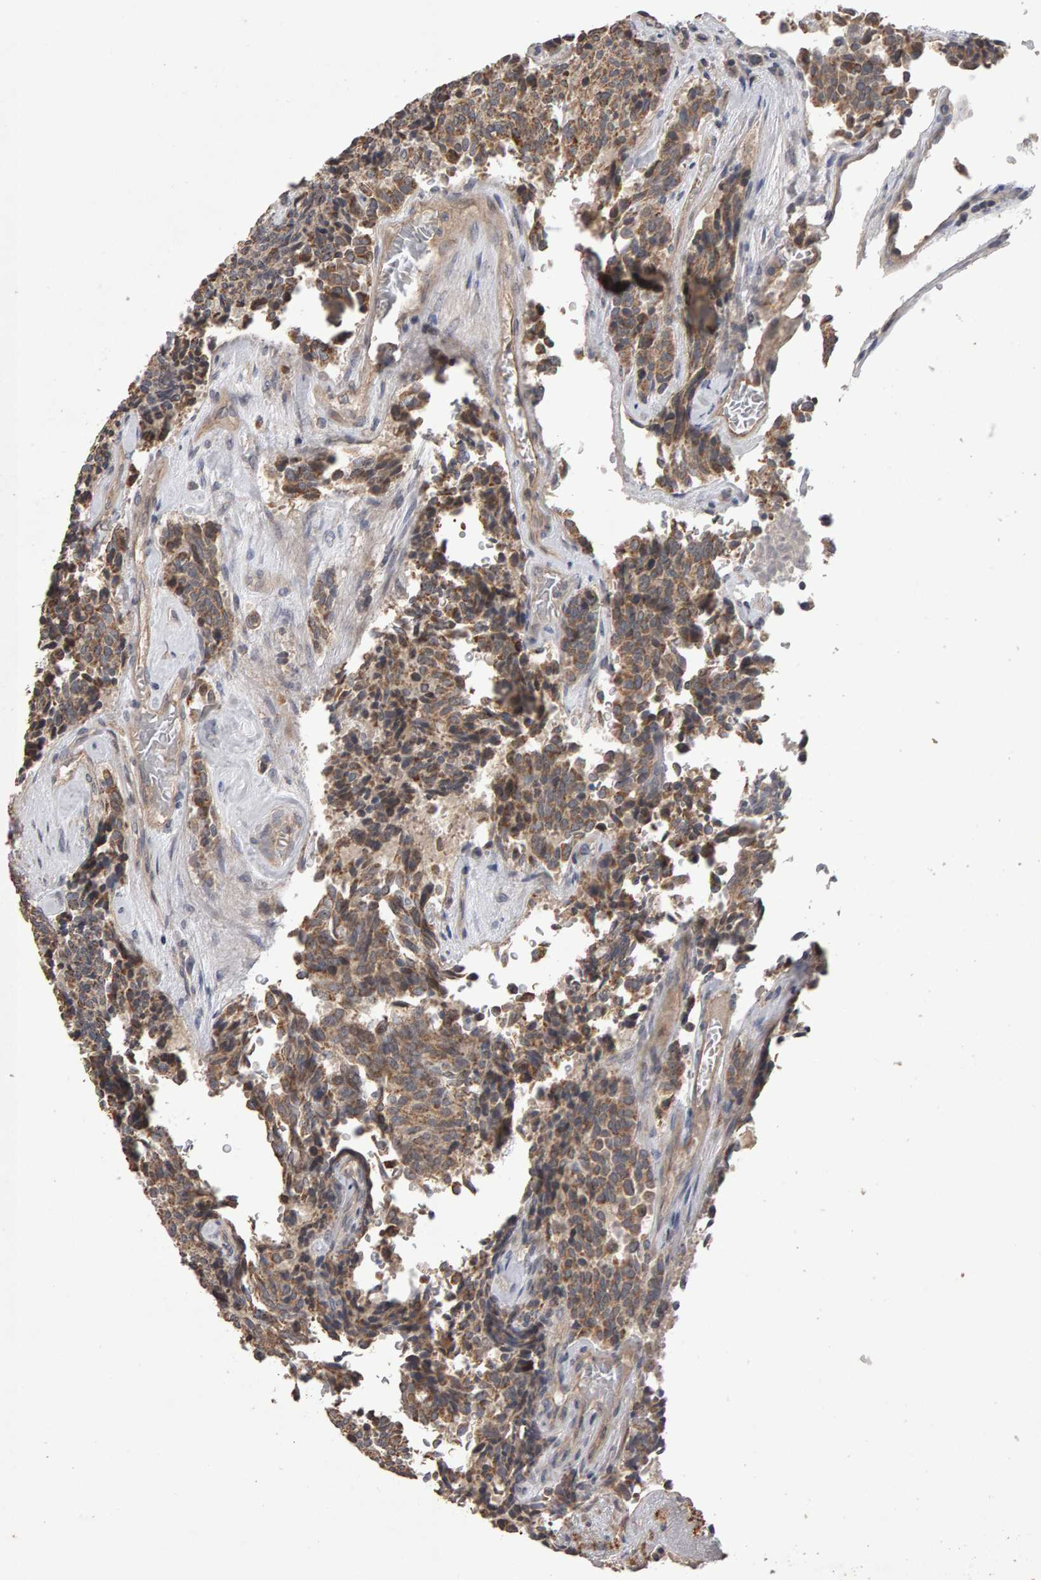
{"staining": {"intensity": "moderate", "quantity": ">75%", "location": "cytoplasmic/membranous"}, "tissue": "carcinoid", "cell_type": "Tumor cells", "image_type": "cancer", "snomed": [{"axis": "morphology", "description": "Carcinoid, malignant, NOS"}, {"axis": "topography", "description": "Pancreas"}], "caption": "Carcinoid (malignant) tissue displays moderate cytoplasmic/membranous staining in about >75% of tumor cells, visualized by immunohistochemistry.", "gene": "COASY", "patient": {"sex": "female", "age": 54}}